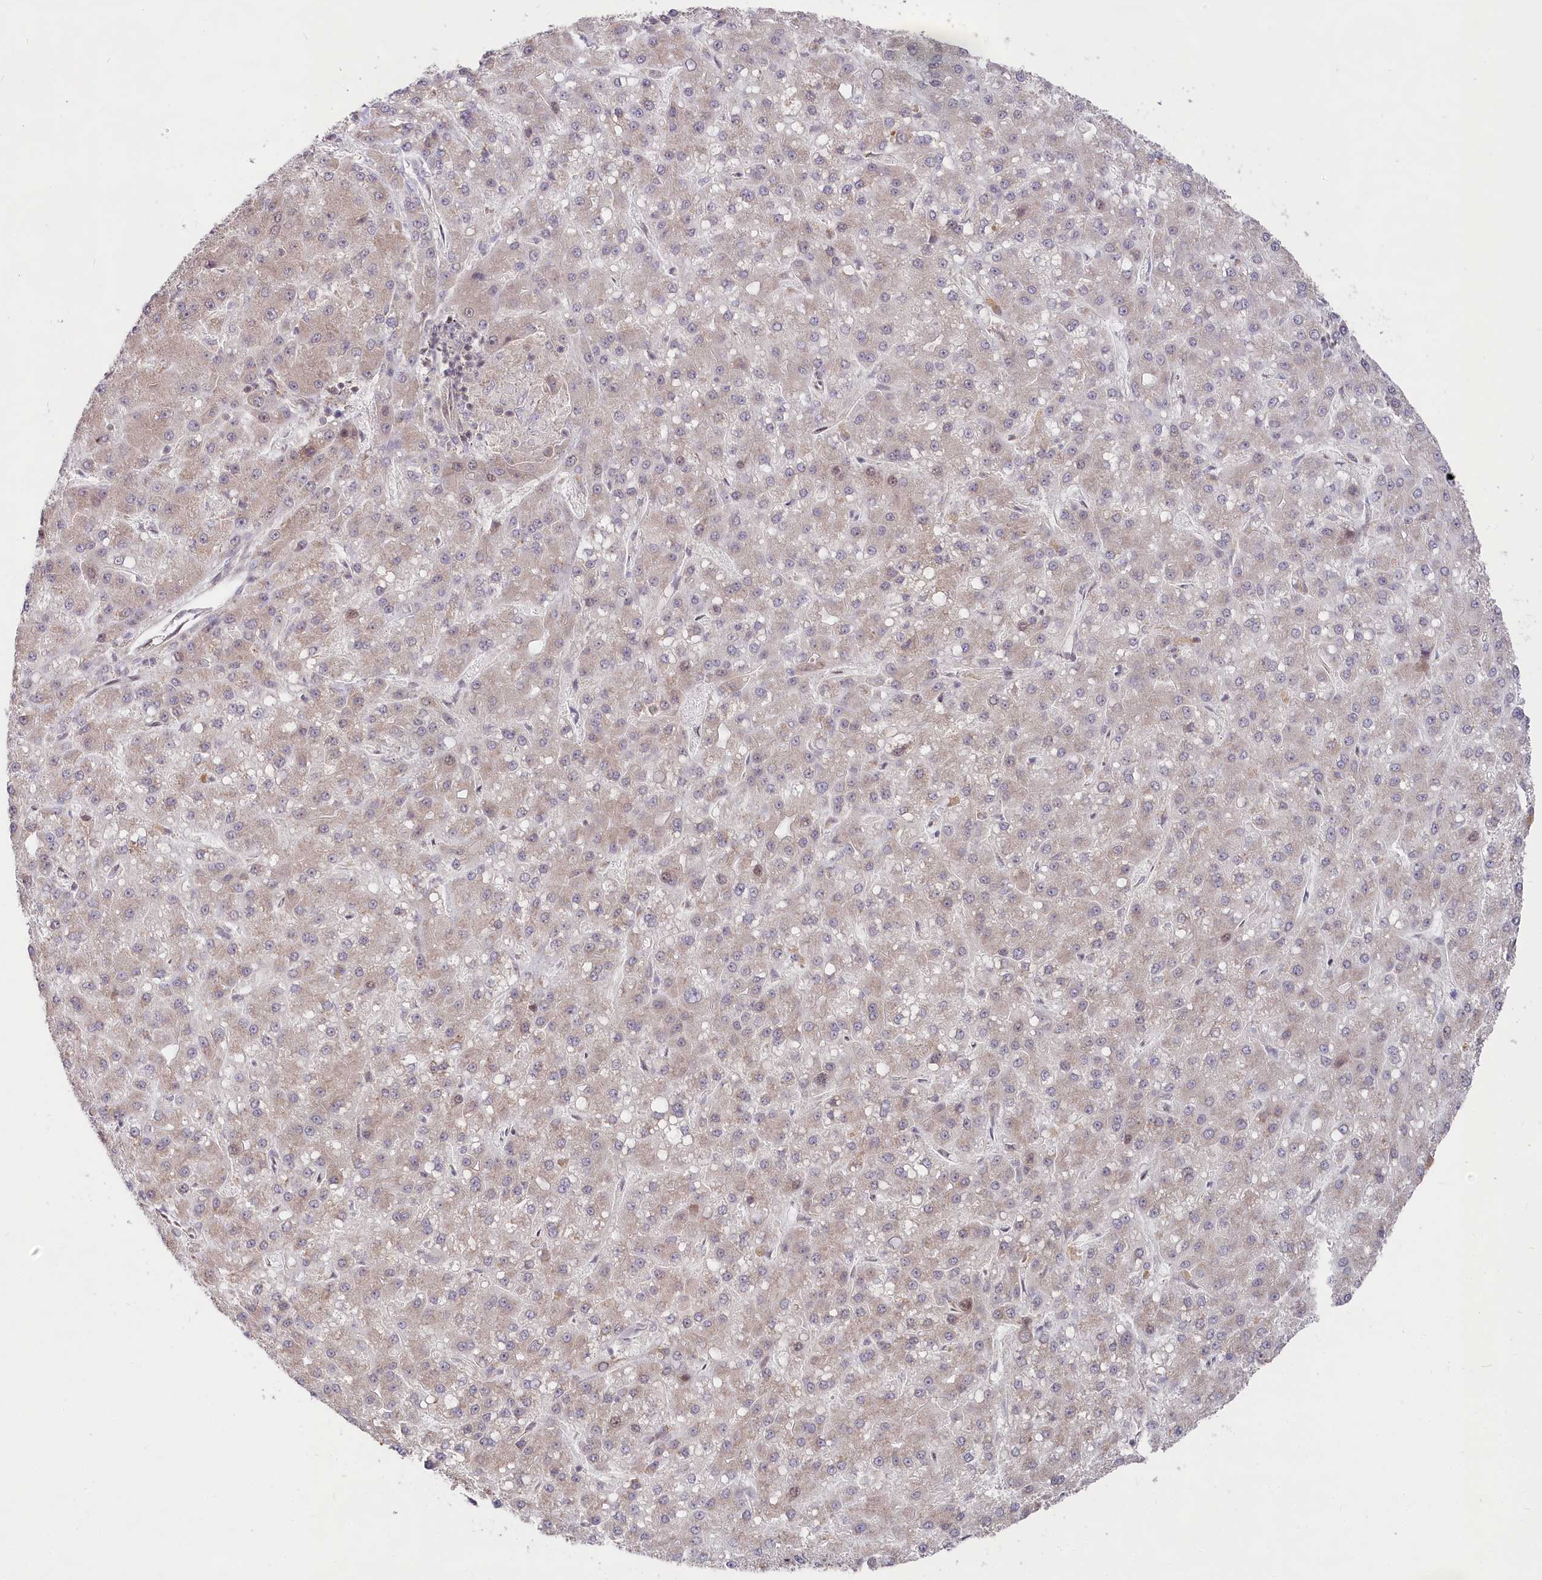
{"staining": {"intensity": "negative", "quantity": "none", "location": "none"}, "tissue": "liver cancer", "cell_type": "Tumor cells", "image_type": "cancer", "snomed": [{"axis": "morphology", "description": "Carcinoma, Hepatocellular, NOS"}, {"axis": "topography", "description": "Liver"}], "caption": "High power microscopy micrograph of an immunohistochemistry histopathology image of liver cancer (hepatocellular carcinoma), revealing no significant staining in tumor cells.", "gene": "CGGBP1", "patient": {"sex": "male", "age": 67}}